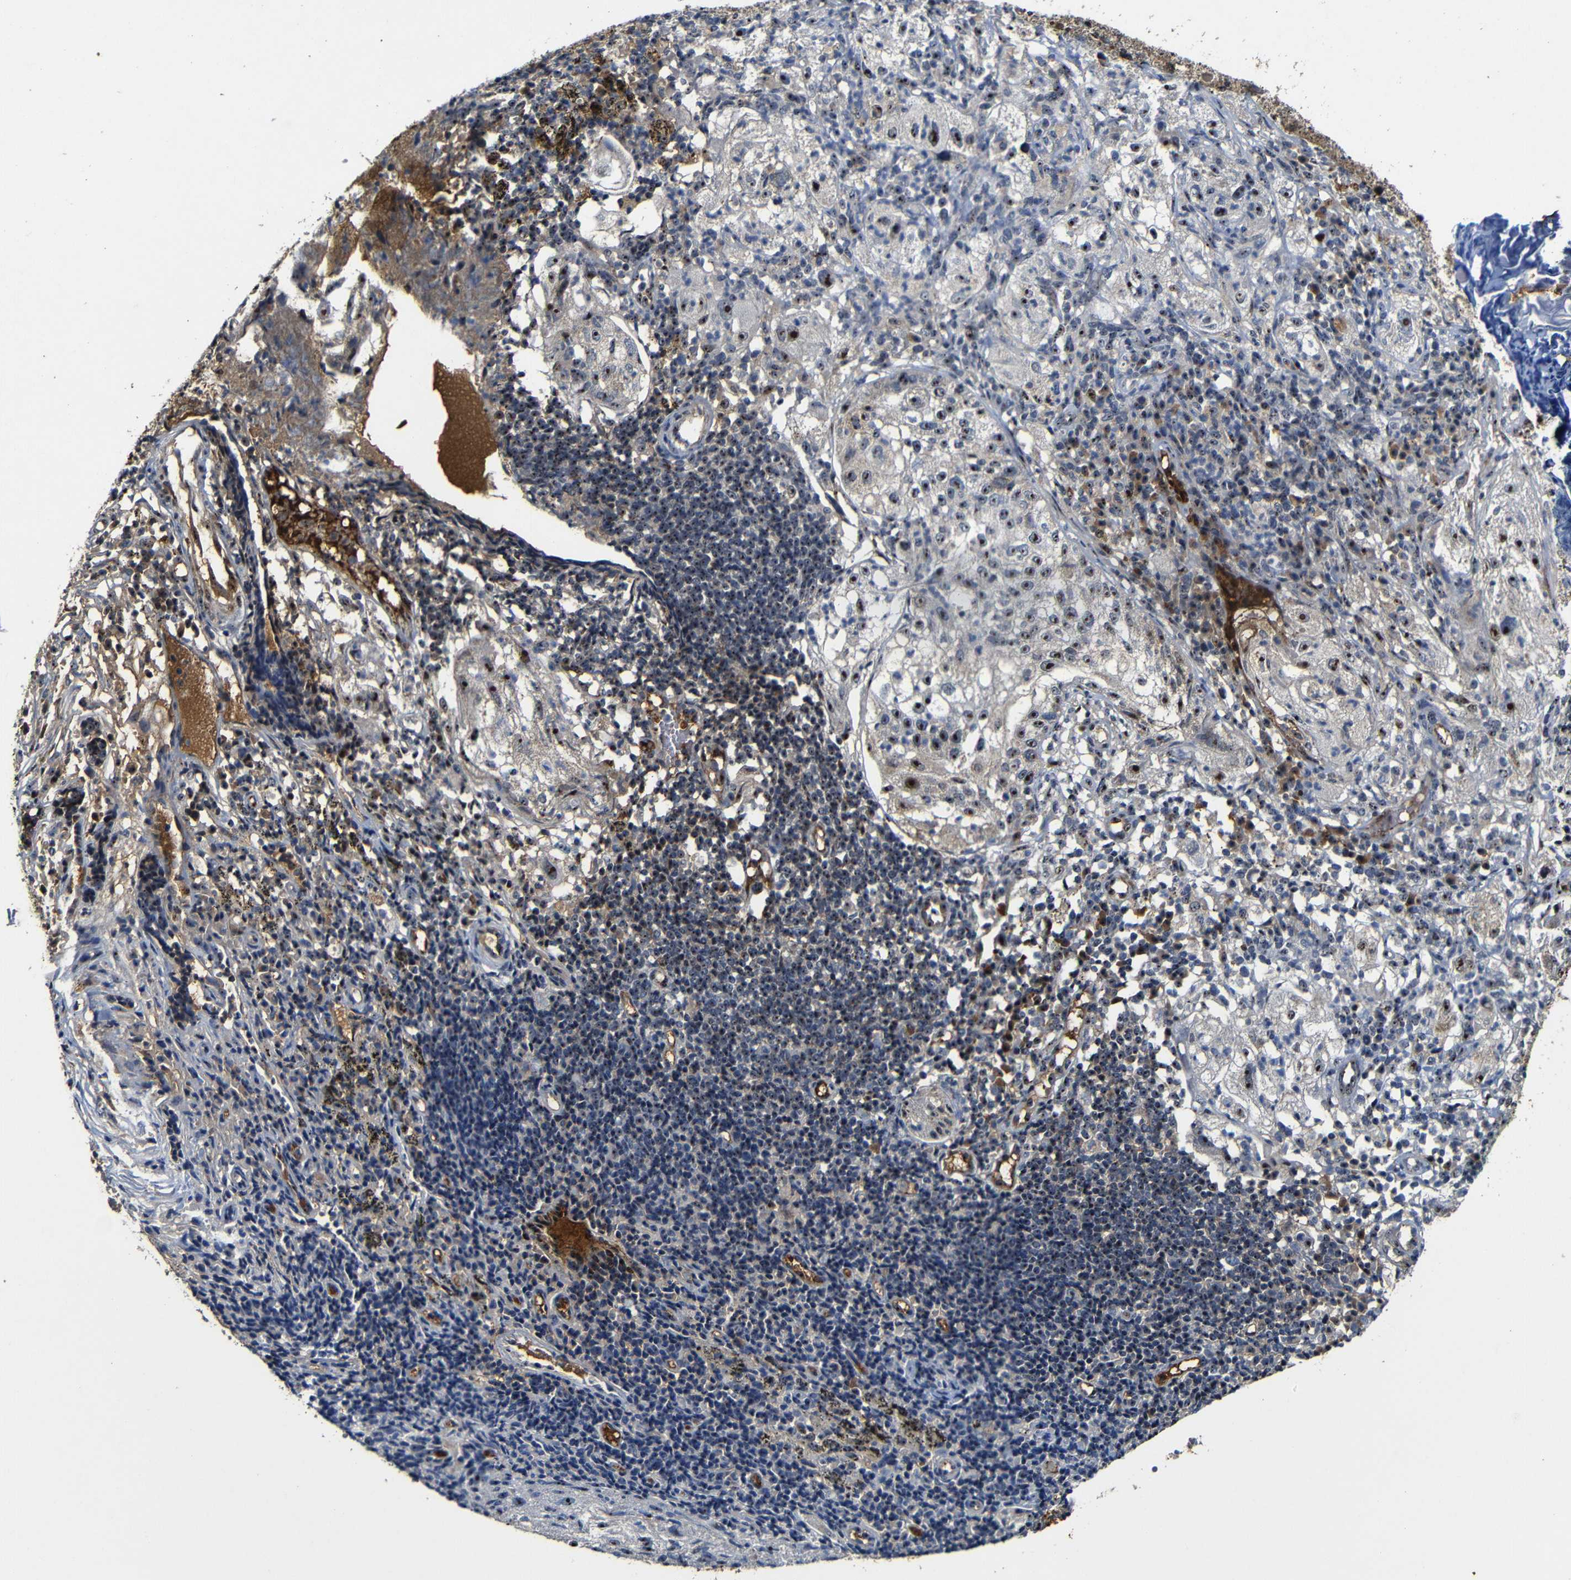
{"staining": {"intensity": "strong", "quantity": ">75%", "location": "nuclear"}, "tissue": "lung cancer", "cell_type": "Tumor cells", "image_type": "cancer", "snomed": [{"axis": "morphology", "description": "Inflammation, NOS"}, {"axis": "morphology", "description": "Squamous cell carcinoma, NOS"}, {"axis": "topography", "description": "Lymph node"}, {"axis": "topography", "description": "Soft tissue"}, {"axis": "topography", "description": "Lung"}], "caption": "Immunohistochemical staining of human squamous cell carcinoma (lung) exhibits strong nuclear protein staining in about >75% of tumor cells. (Brightfield microscopy of DAB IHC at high magnification).", "gene": "MYC", "patient": {"sex": "male", "age": 66}}